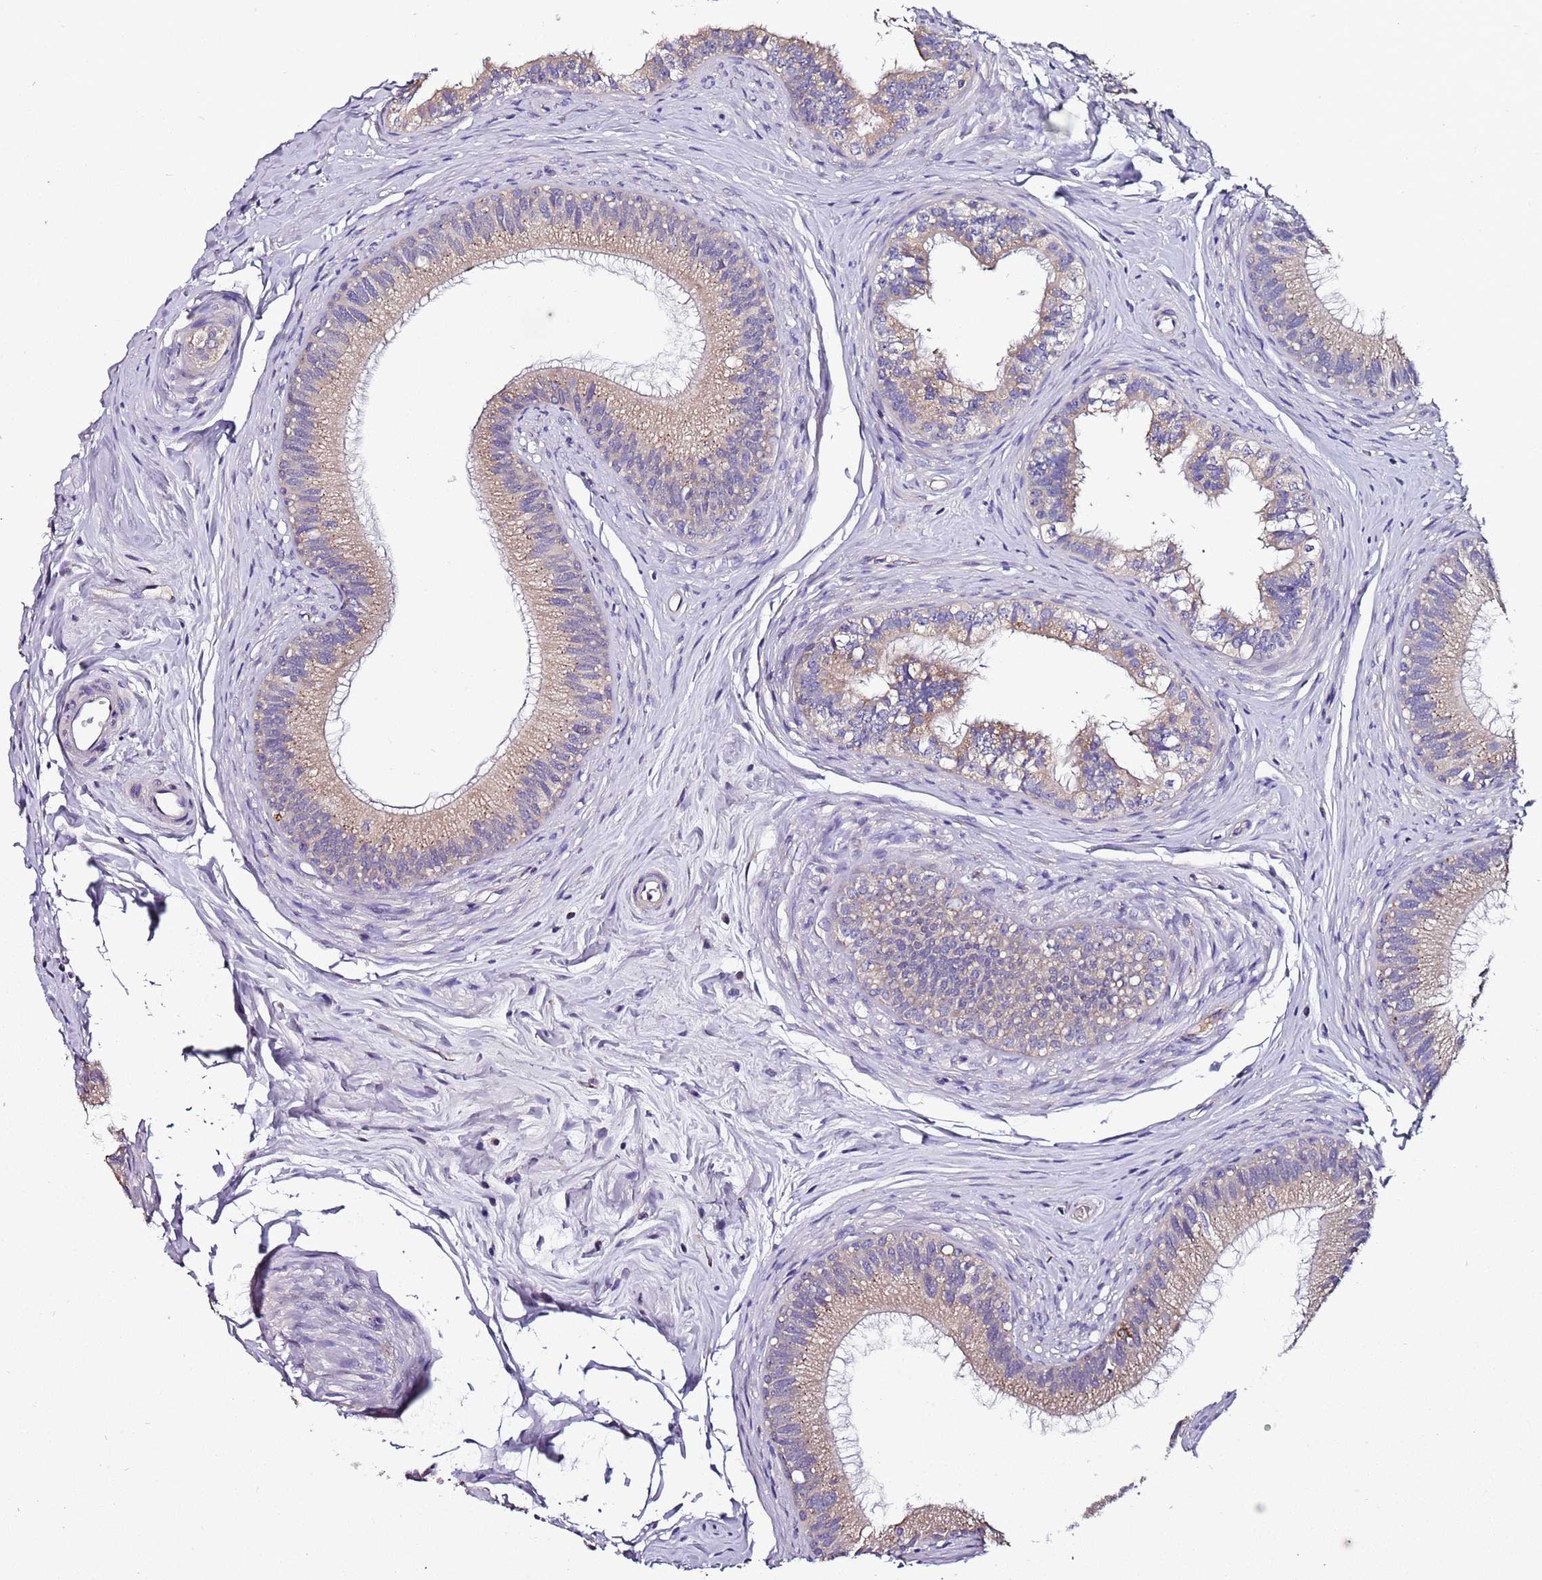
{"staining": {"intensity": "moderate", "quantity": ">75%", "location": "cytoplasmic/membranous"}, "tissue": "epididymis", "cell_type": "Glandular cells", "image_type": "normal", "snomed": [{"axis": "morphology", "description": "Normal tissue, NOS"}, {"axis": "topography", "description": "Epididymis"}], "caption": "Immunohistochemistry photomicrograph of benign human epididymis stained for a protein (brown), which displays medium levels of moderate cytoplasmic/membranous staining in approximately >75% of glandular cells.", "gene": "FAM20A", "patient": {"sex": "male", "age": 27}}